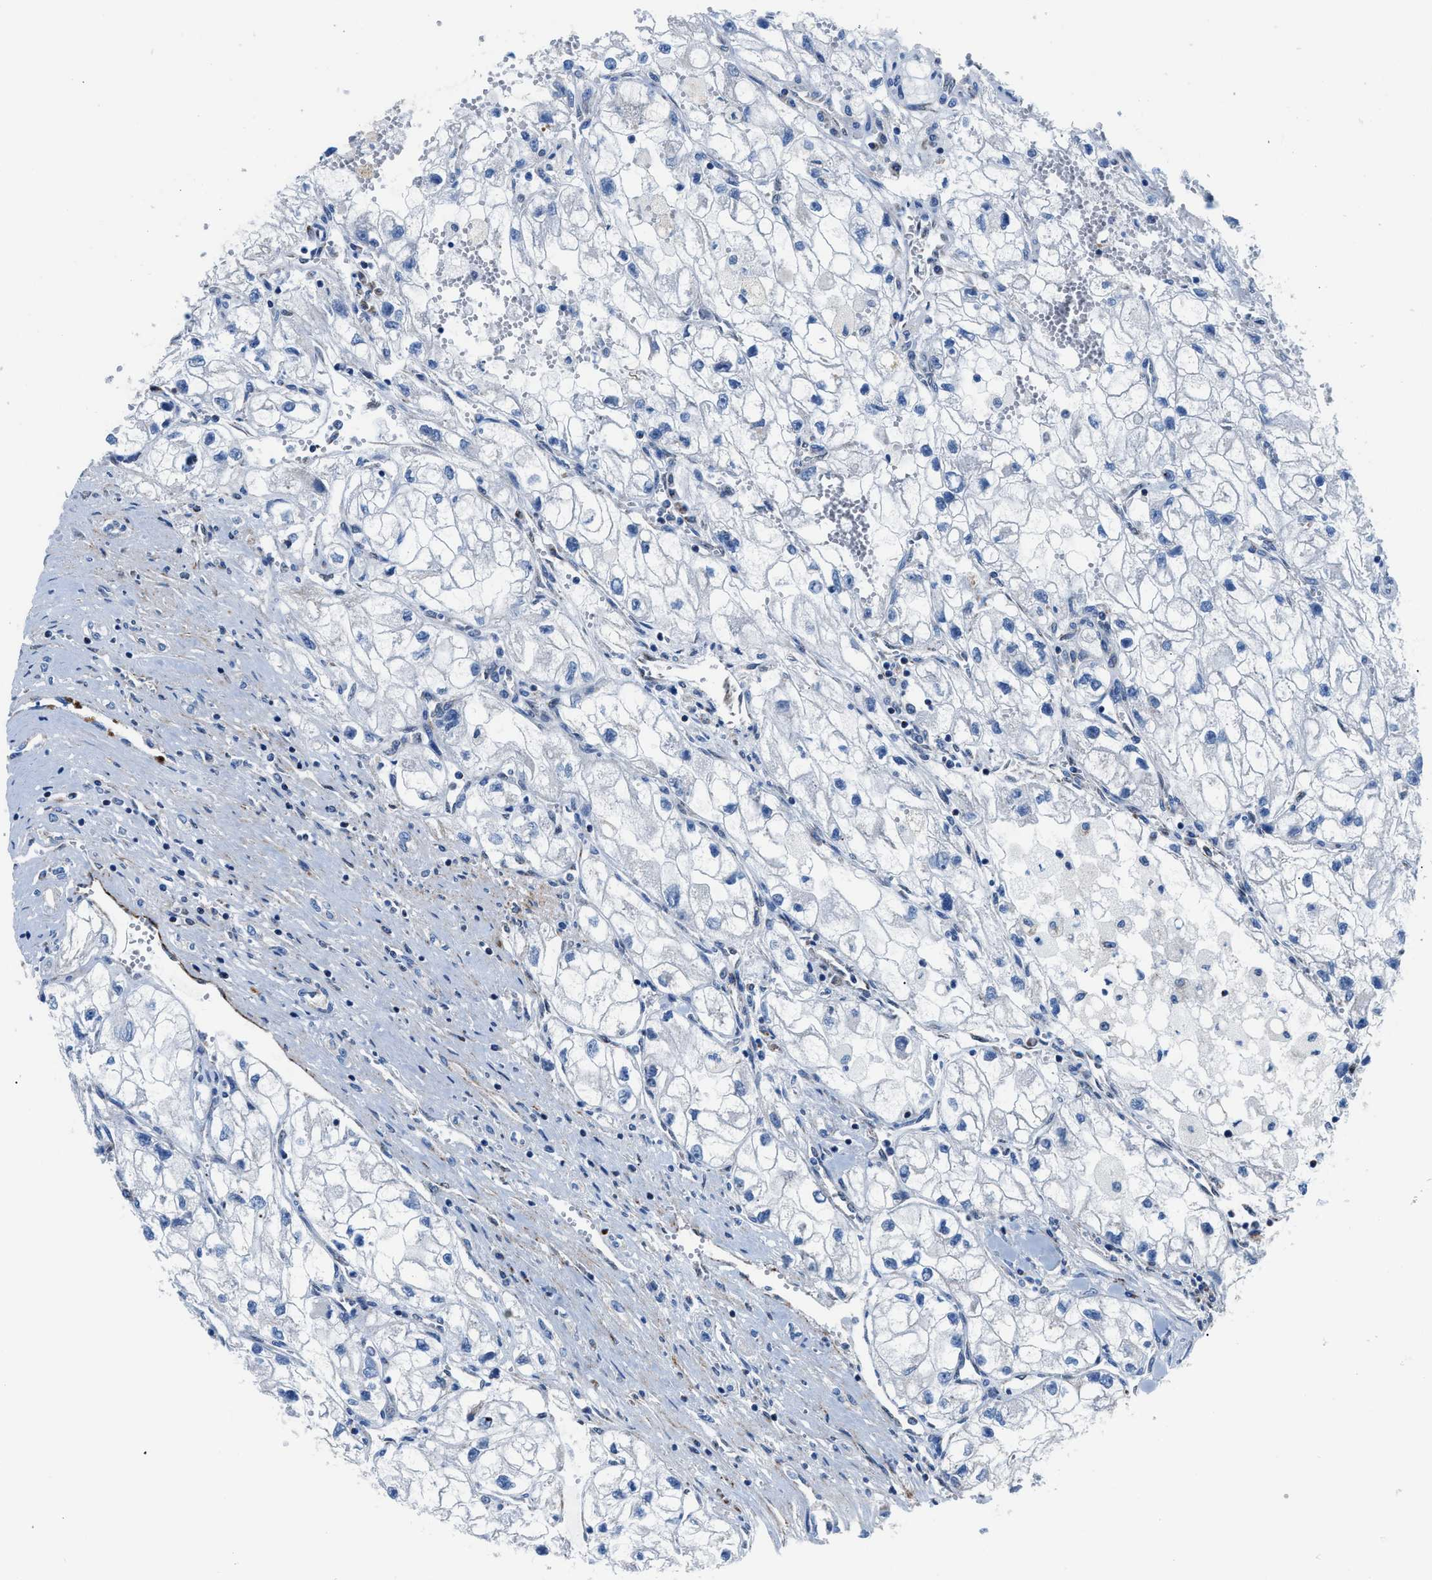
{"staining": {"intensity": "negative", "quantity": "none", "location": "none"}, "tissue": "renal cancer", "cell_type": "Tumor cells", "image_type": "cancer", "snomed": [{"axis": "morphology", "description": "Adenocarcinoma, NOS"}, {"axis": "topography", "description": "Kidney"}], "caption": "The immunohistochemistry image has no significant positivity in tumor cells of renal cancer (adenocarcinoma) tissue. (Stains: DAB (3,3'-diaminobenzidine) IHC with hematoxylin counter stain, Microscopy: brightfield microscopy at high magnification).", "gene": "LMO2", "patient": {"sex": "female", "age": 70}}